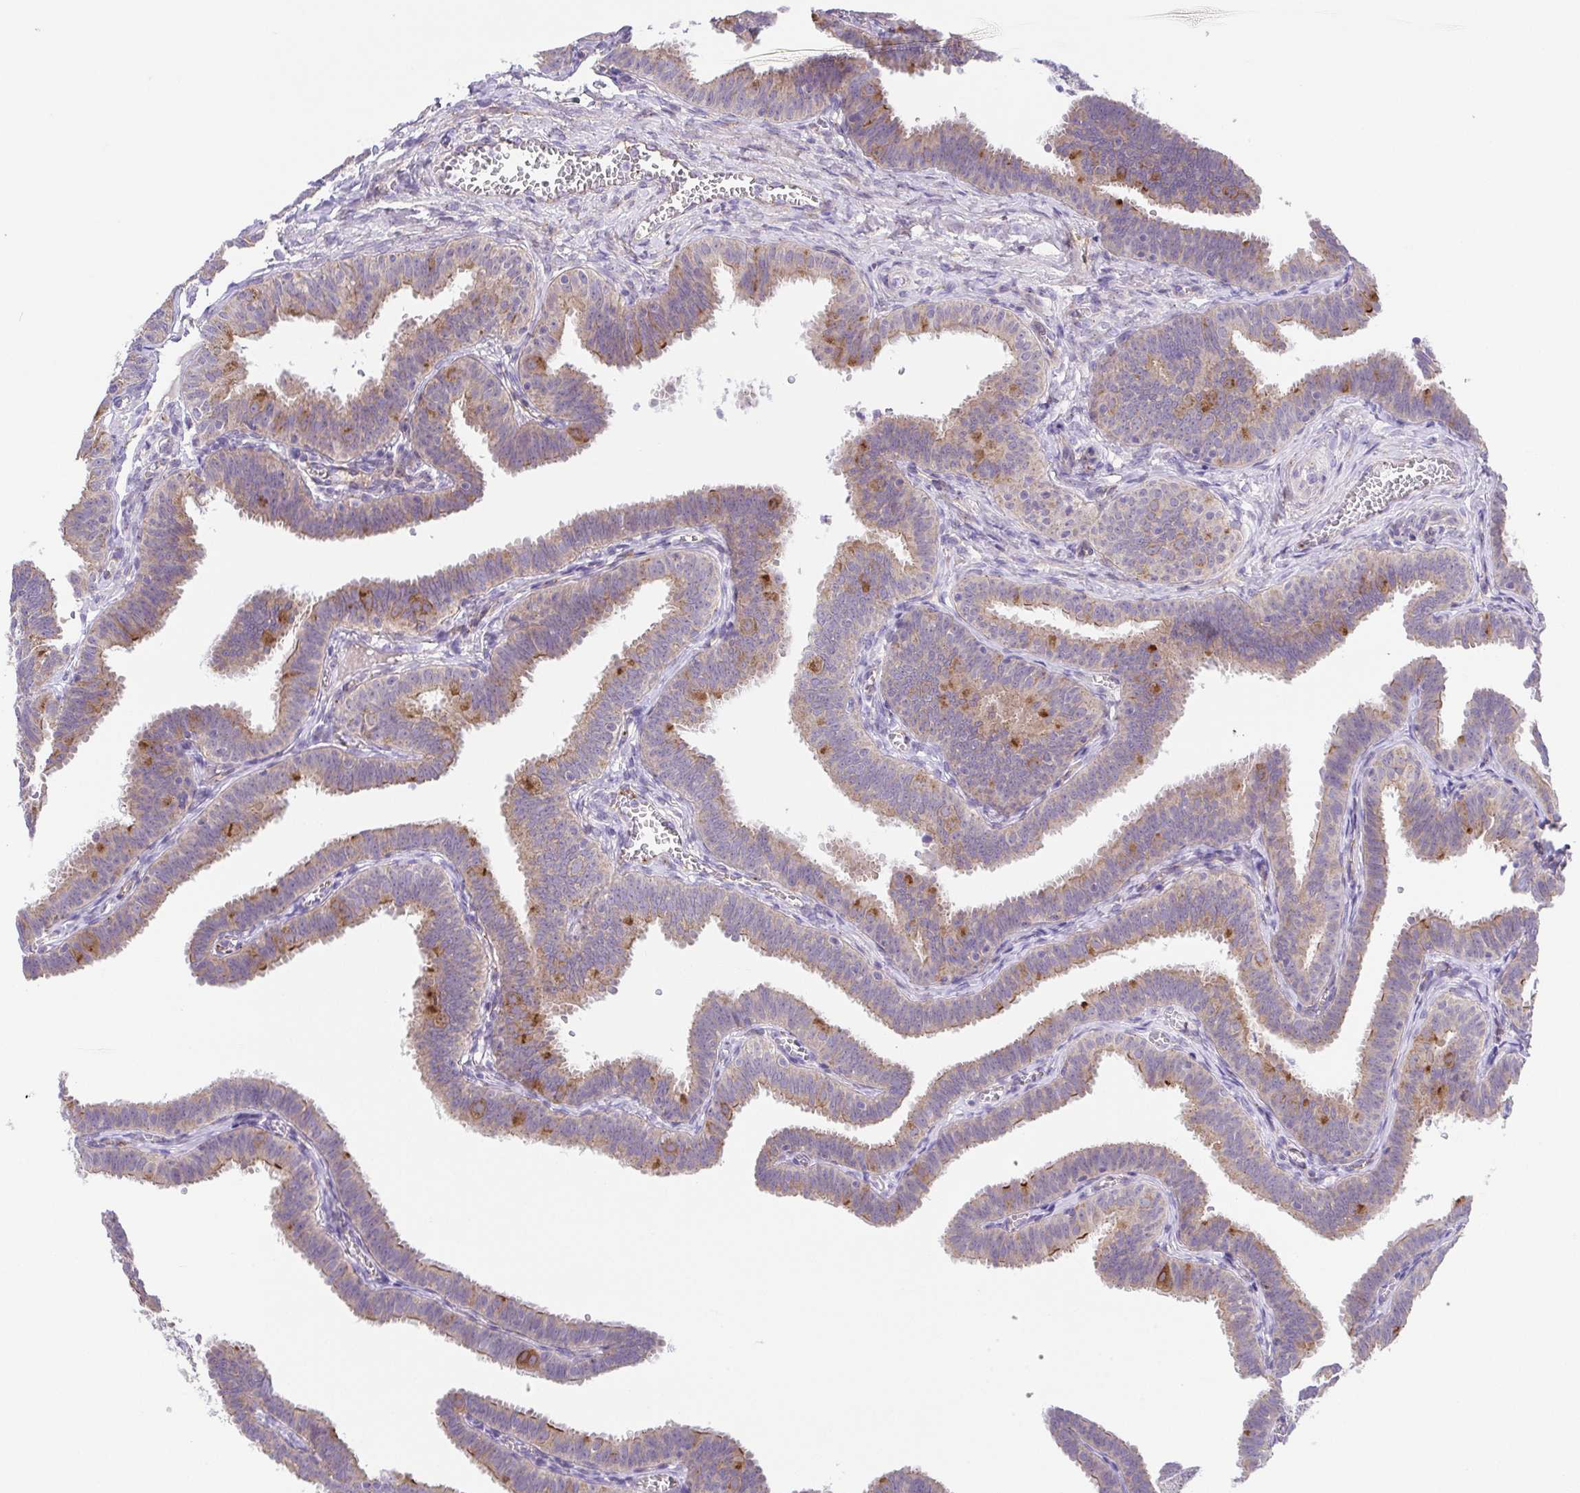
{"staining": {"intensity": "moderate", "quantity": "25%-75%", "location": "cytoplasmic/membranous"}, "tissue": "fallopian tube", "cell_type": "Glandular cells", "image_type": "normal", "snomed": [{"axis": "morphology", "description": "Normal tissue, NOS"}, {"axis": "topography", "description": "Fallopian tube"}], "caption": "Protein positivity by IHC demonstrates moderate cytoplasmic/membranous expression in about 25%-75% of glandular cells in benign fallopian tube.", "gene": "SLC13A1", "patient": {"sex": "female", "age": 25}}